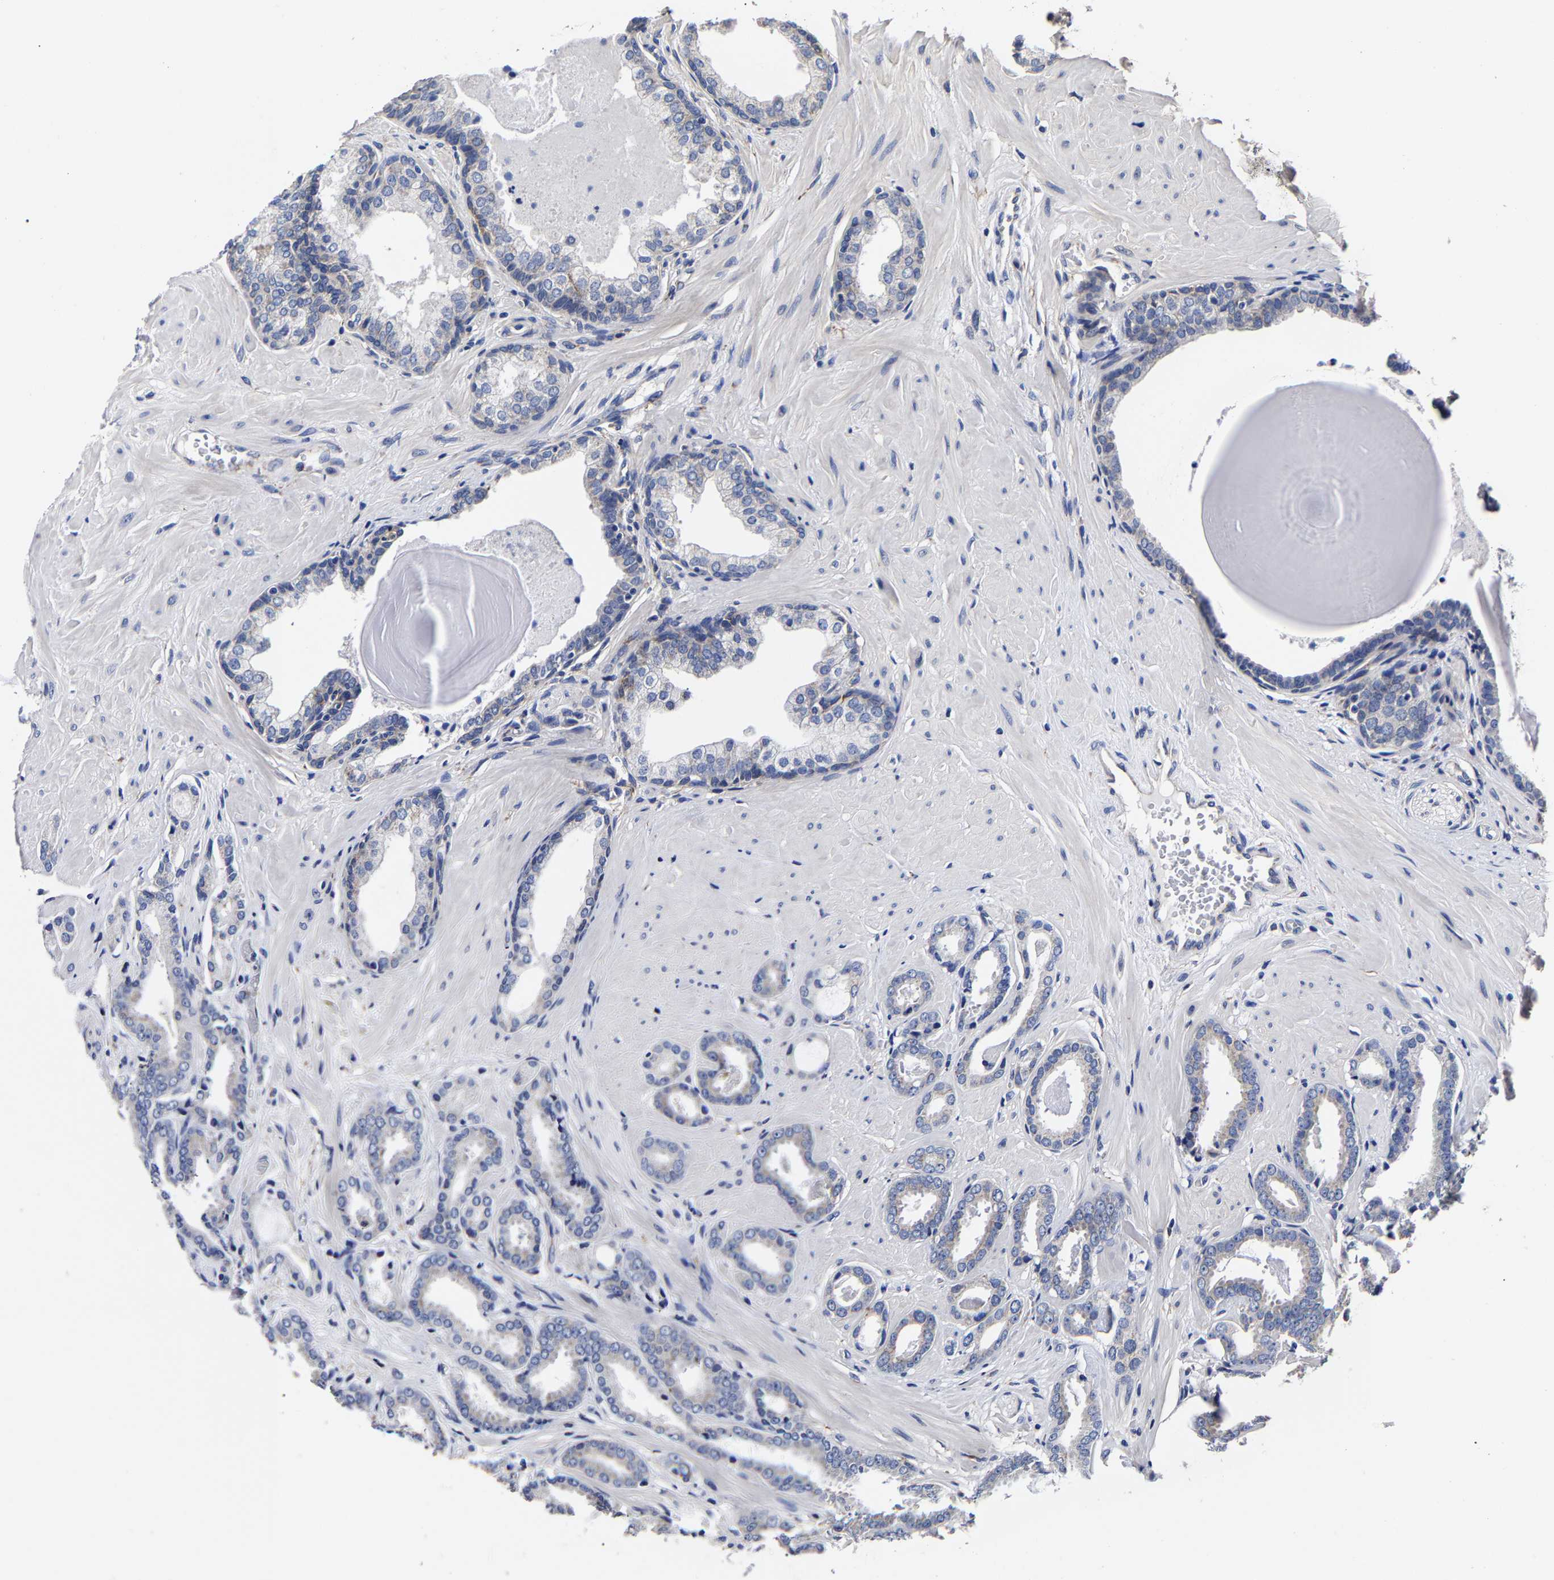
{"staining": {"intensity": "negative", "quantity": "none", "location": "none"}, "tissue": "prostate cancer", "cell_type": "Tumor cells", "image_type": "cancer", "snomed": [{"axis": "morphology", "description": "Adenocarcinoma, Low grade"}, {"axis": "topography", "description": "Prostate"}], "caption": "Immunohistochemistry of human low-grade adenocarcinoma (prostate) shows no positivity in tumor cells.", "gene": "AASS", "patient": {"sex": "male", "age": 53}}